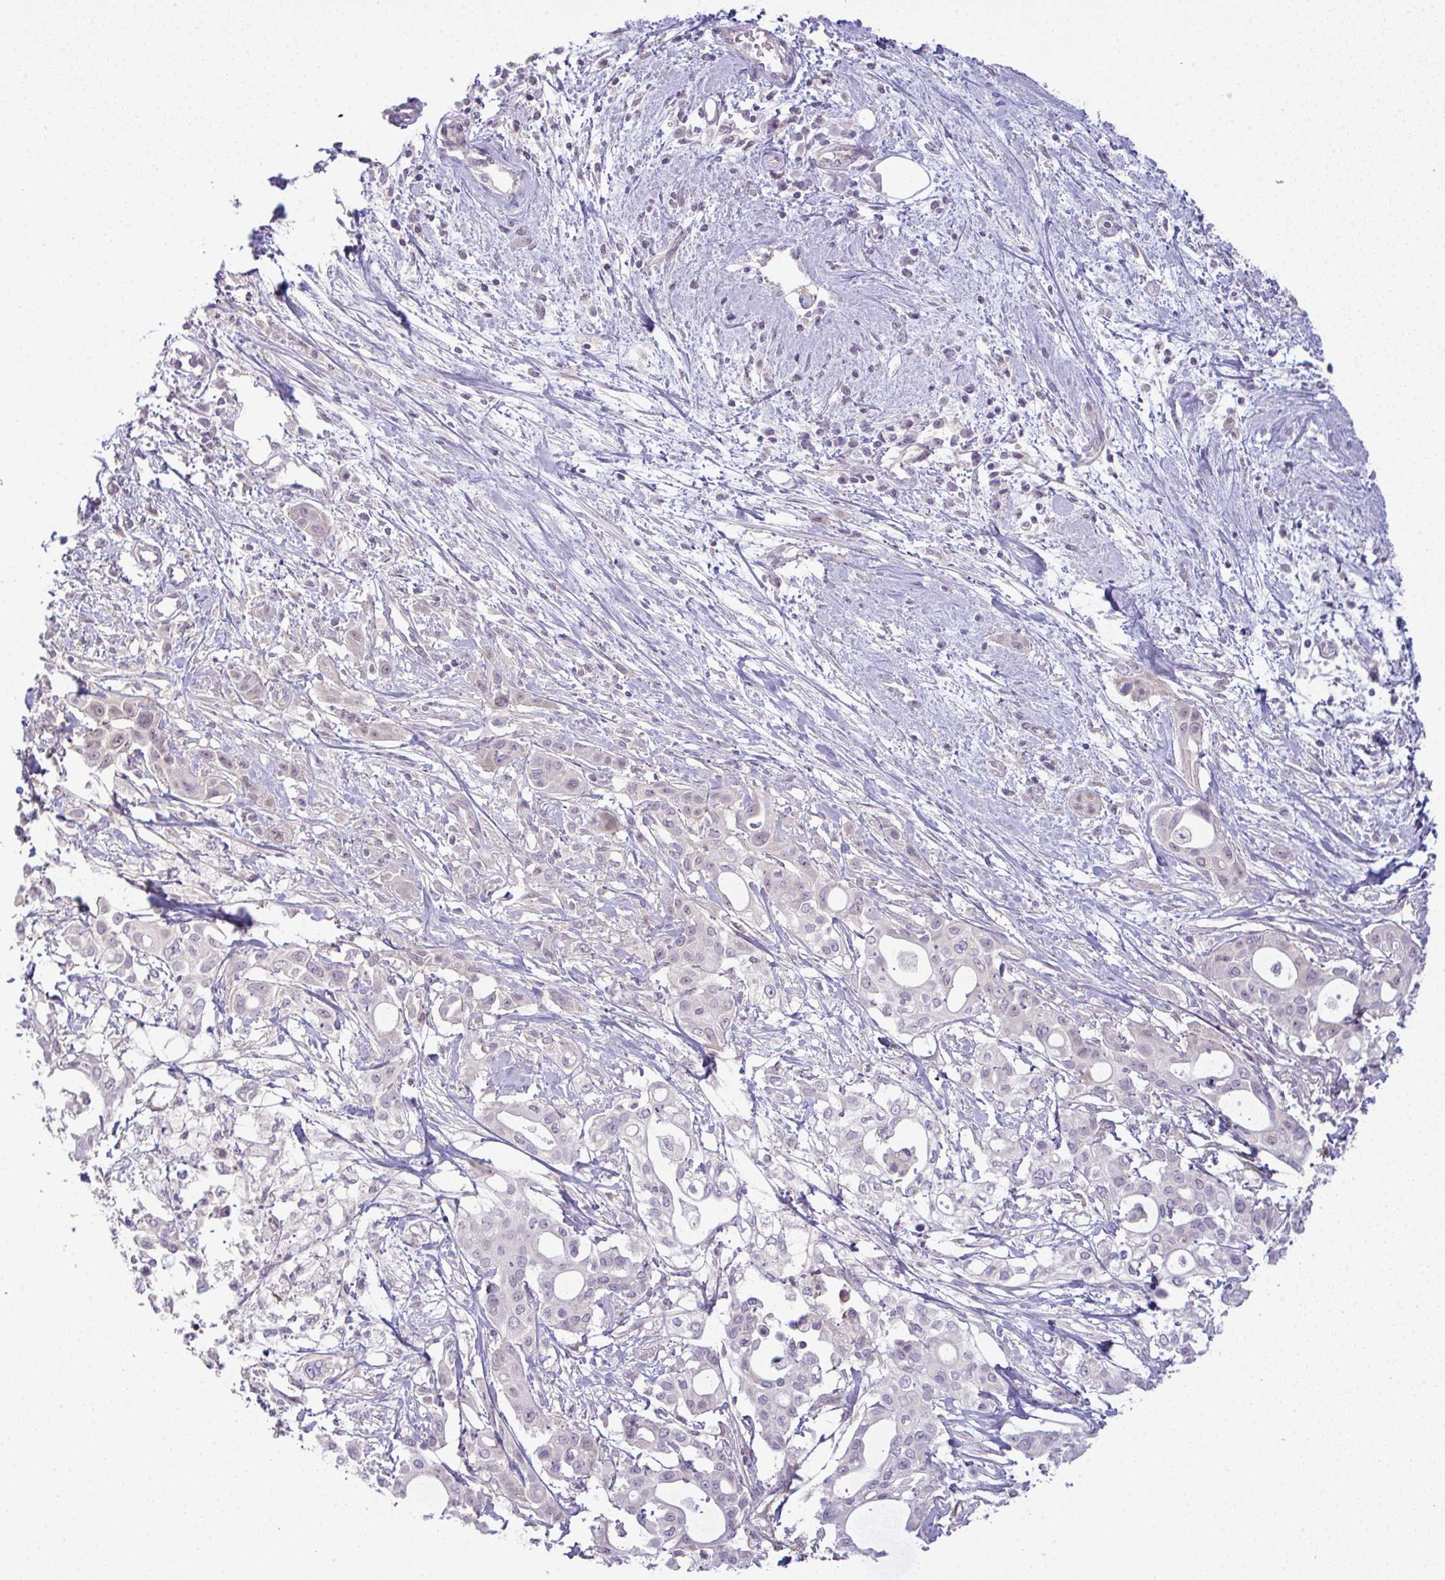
{"staining": {"intensity": "negative", "quantity": "none", "location": "none"}, "tissue": "pancreatic cancer", "cell_type": "Tumor cells", "image_type": "cancer", "snomed": [{"axis": "morphology", "description": "Adenocarcinoma, NOS"}, {"axis": "topography", "description": "Pancreas"}], "caption": "Tumor cells show no significant protein staining in pancreatic cancer (adenocarcinoma).", "gene": "CSE1L", "patient": {"sex": "female", "age": 68}}